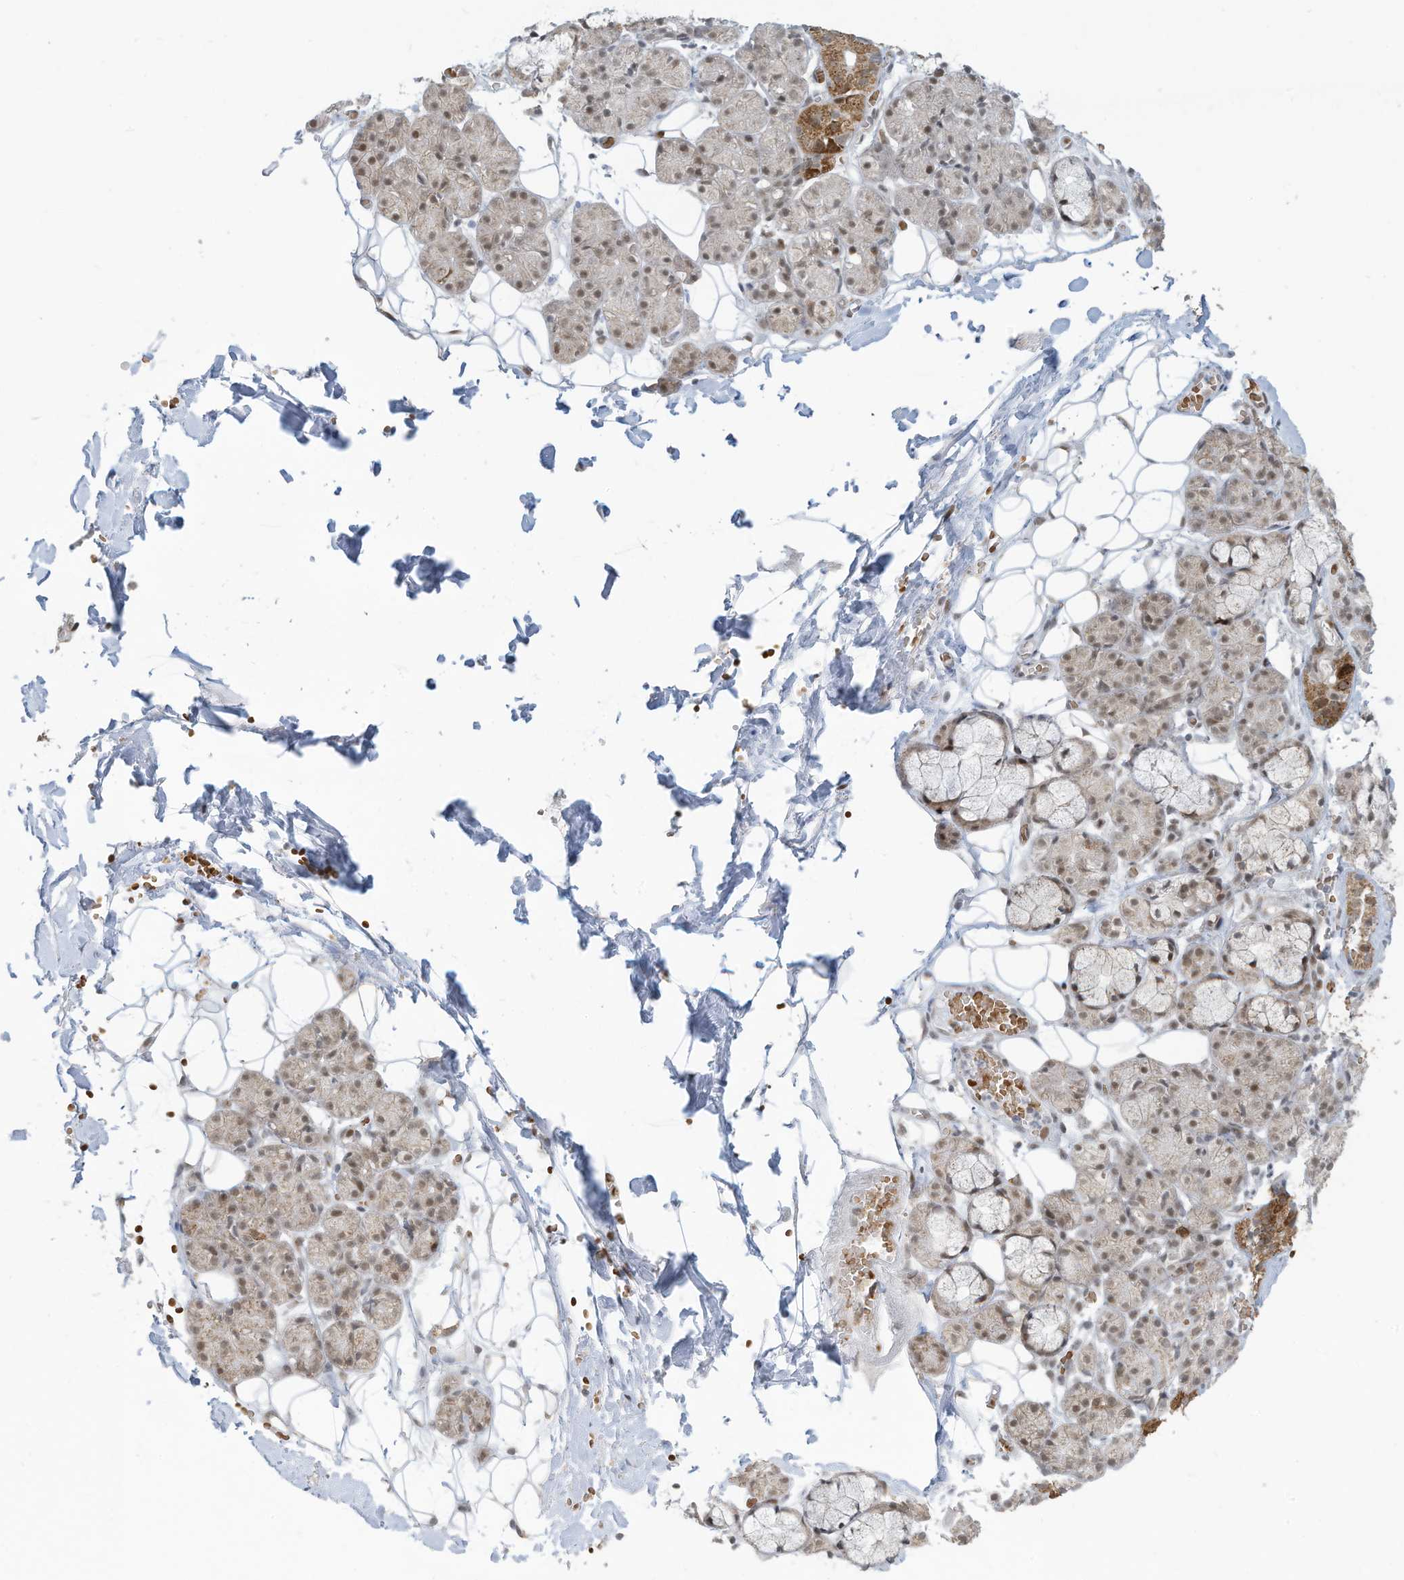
{"staining": {"intensity": "moderate", "quantity": ">75%", "location": "nuclear"}, "tissue": "salivary gland", "cell_type": "Glandular cells", "image_type": "normal", "snomed": [{"axis": "morphology", "description": "Normal tissue, NOS"}, {"axis": "topography", "description": "Salivary gland"}], "caption": "Protein expression analysis of normal human salivary gland reveals moderate nuclear staining in about >75% of glandular cells.", "gene": "ECT2L", "patient": {"sex": "male", "age": 63}}